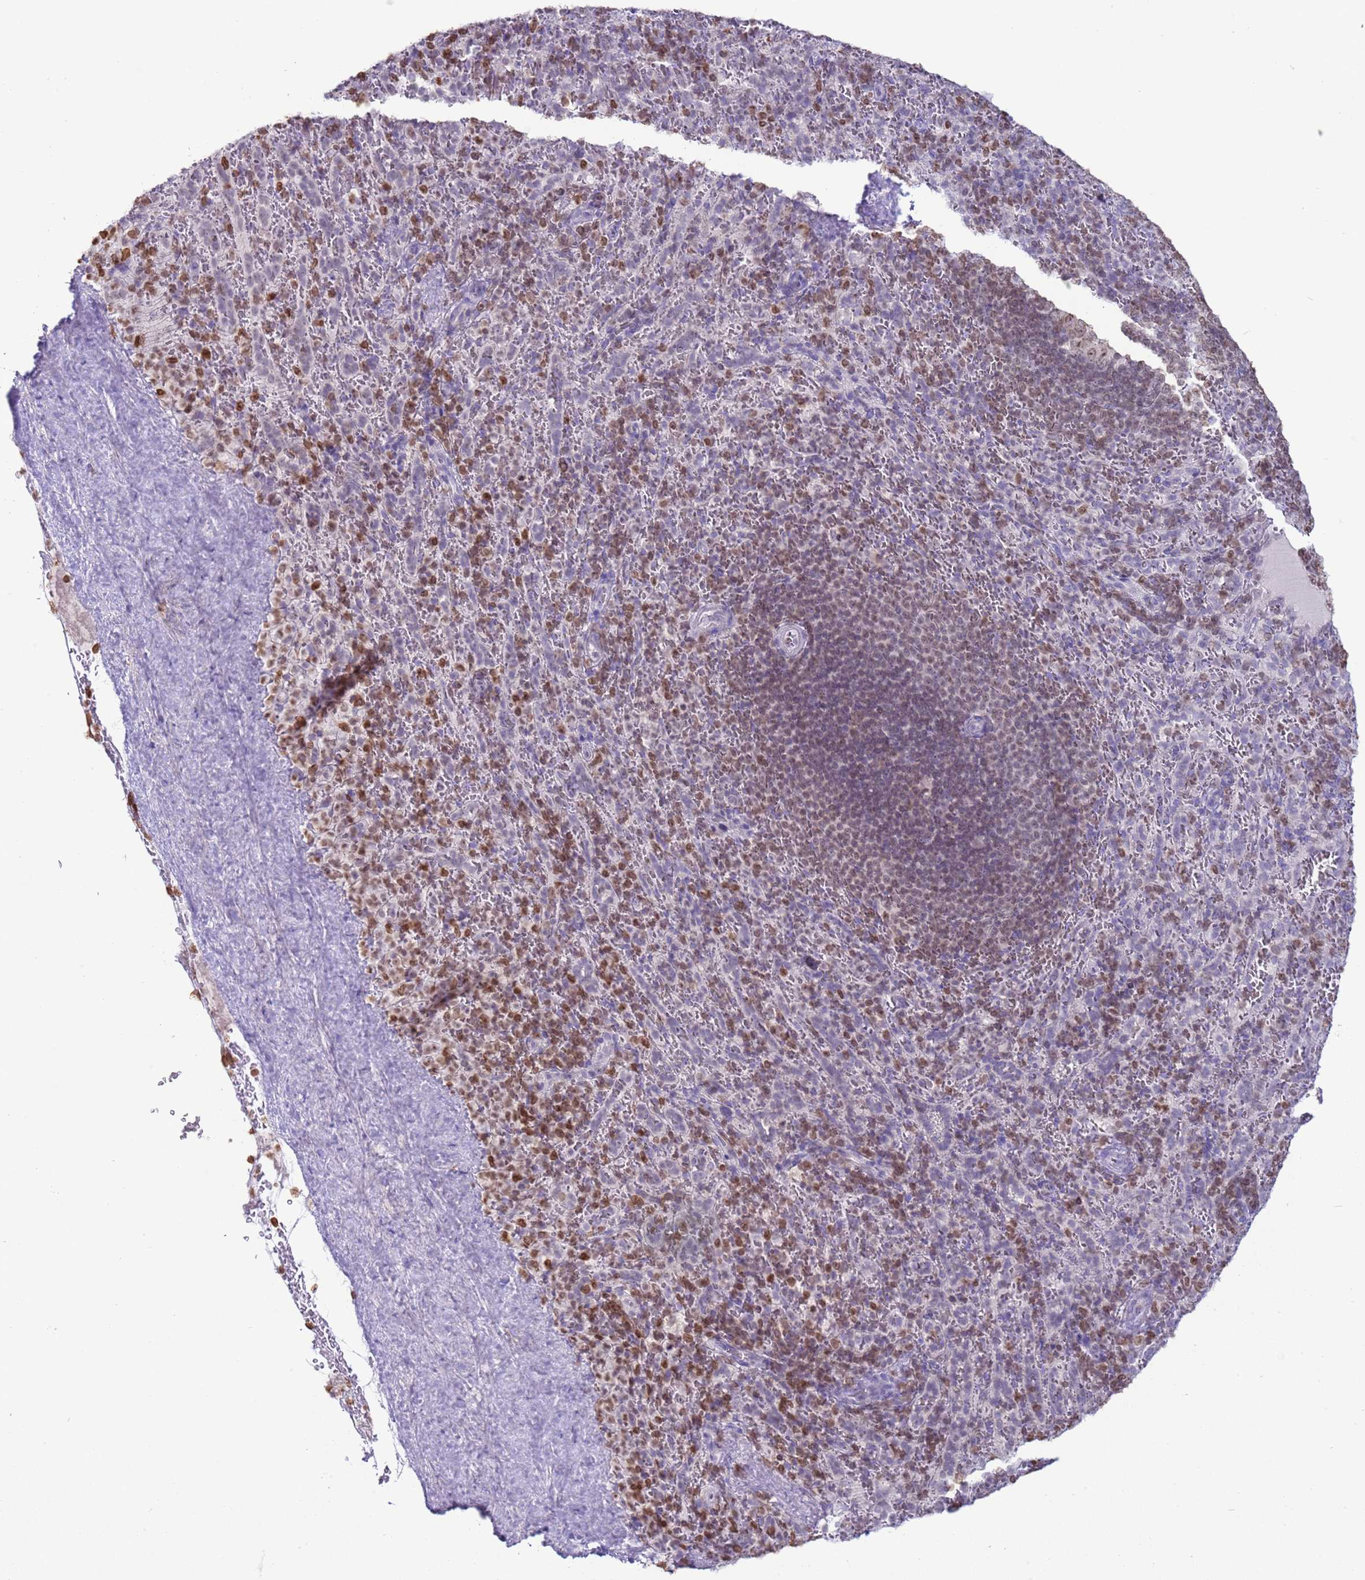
{"staining": {"intensity": "weak", "quantity": "25%-75%", "location": "nuclear"}, "tissue": "spleen", "cell_type": "Cells in red pulp", "image_type": "normal", "snomed": [{"axis": "morphology", "description": "Normal tissue, NOS"}, {"axis": "topography", "description": "Spleen"}], "caption": "This histopathology image demonstrates immunohistochemistry staining of normal spleen, with low weak nuclear staining in about 25%-75% of cells in red pulp.", "gene": "DHX37", "patient": {"sex": "female", "age": 21}}